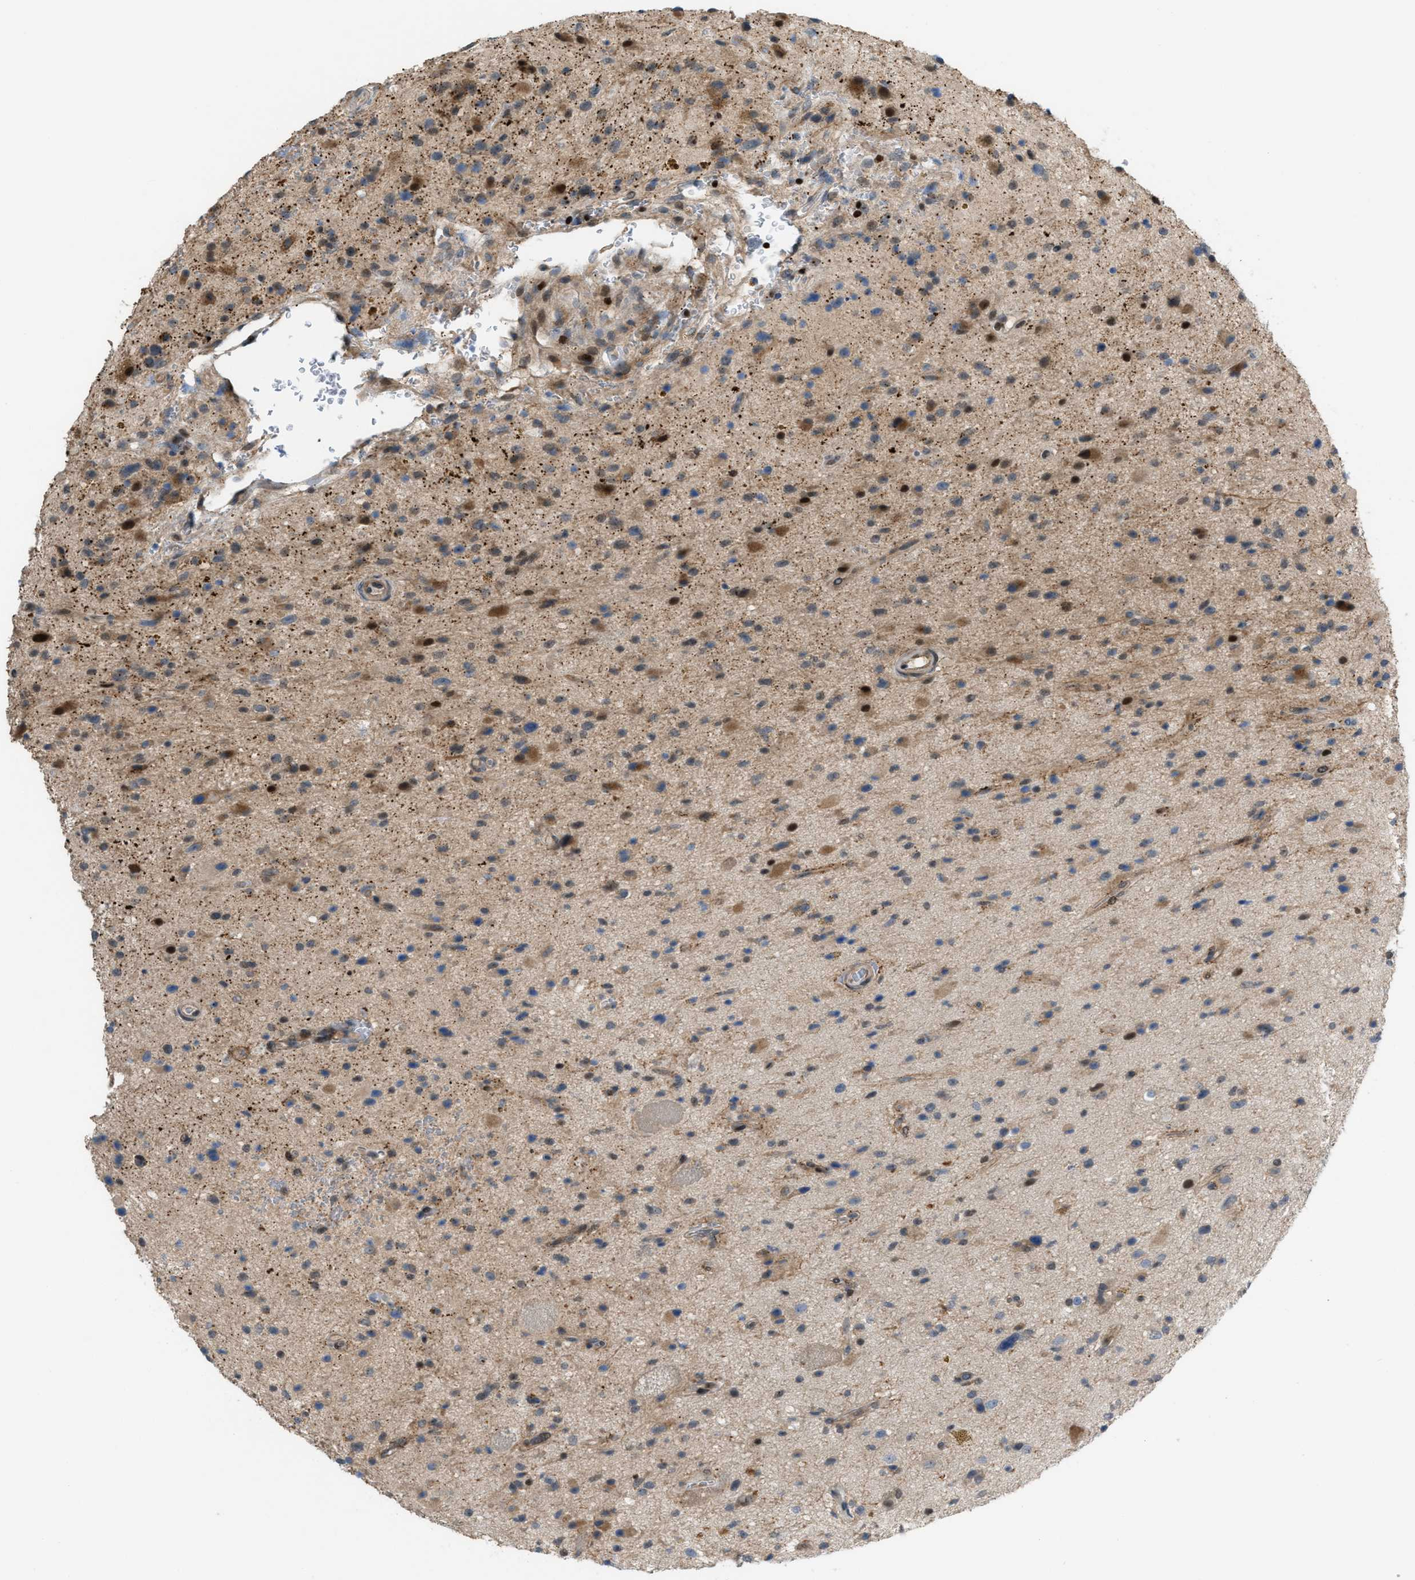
{"staining": {"intensity": "moderate", "quantity": "25%-75%", "location": "cytoplasmic/membranous,nuclear"}, "tissue": "glioma", "cell_type": "Tumor cells", "image_type": "cancer", "snomed": [{"axis": "morphology", "description": "Glioma, malignant, High grade"}, {"axis": "topography", "description": "Brain"}], "caption": "DAB (3,3'-diaminobenzidine) immunohistochemical staining of human glioma shows moderate cytoplasmic/membranous and nuclear protein positivity in approximately 25%-75% of tumor cells.", "gene": "ZNF276", "patient": {"sex": "male", "age": 33}}